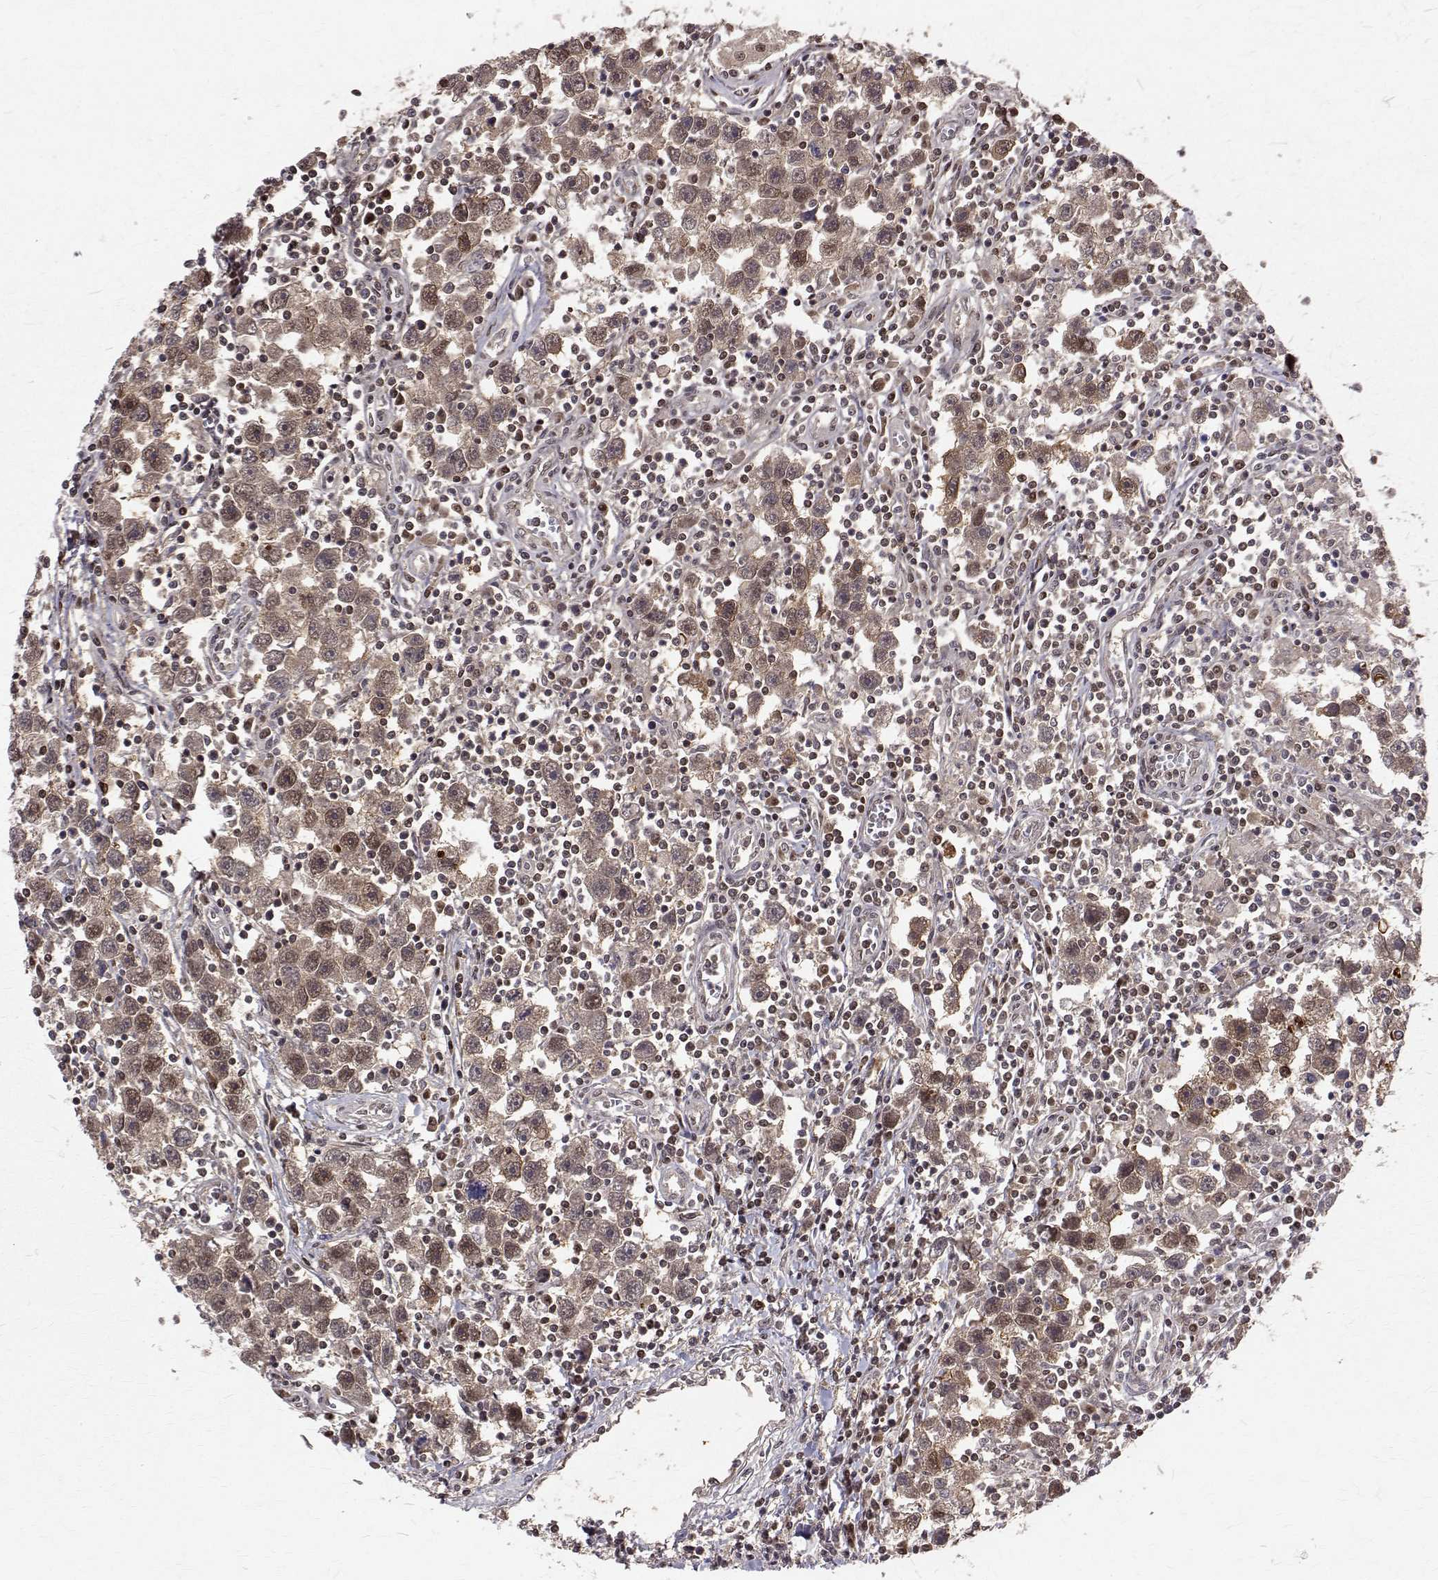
{"staining": {"intensity": "moderate", "quantity": ">75%", "location": "cytoplasmic/membranous,nuclear"}, "tissue": "testis cancer", "cell_type": "Tumor cells", "image_type": "cancer", "snomed": [{"axis": "morphology", "description": "Seminoma, NOS"}, {"axis": "topography", "description": "Testis"}], "caption": "Immunohistochemical staining of testis seminoma displays medium levels of moderate cytoplasmic/membranous and nuclear expression in approximately >75% of tumor cells.", "gene": "NIF3L1", "patient": {"sex": "male", "age": 30}}